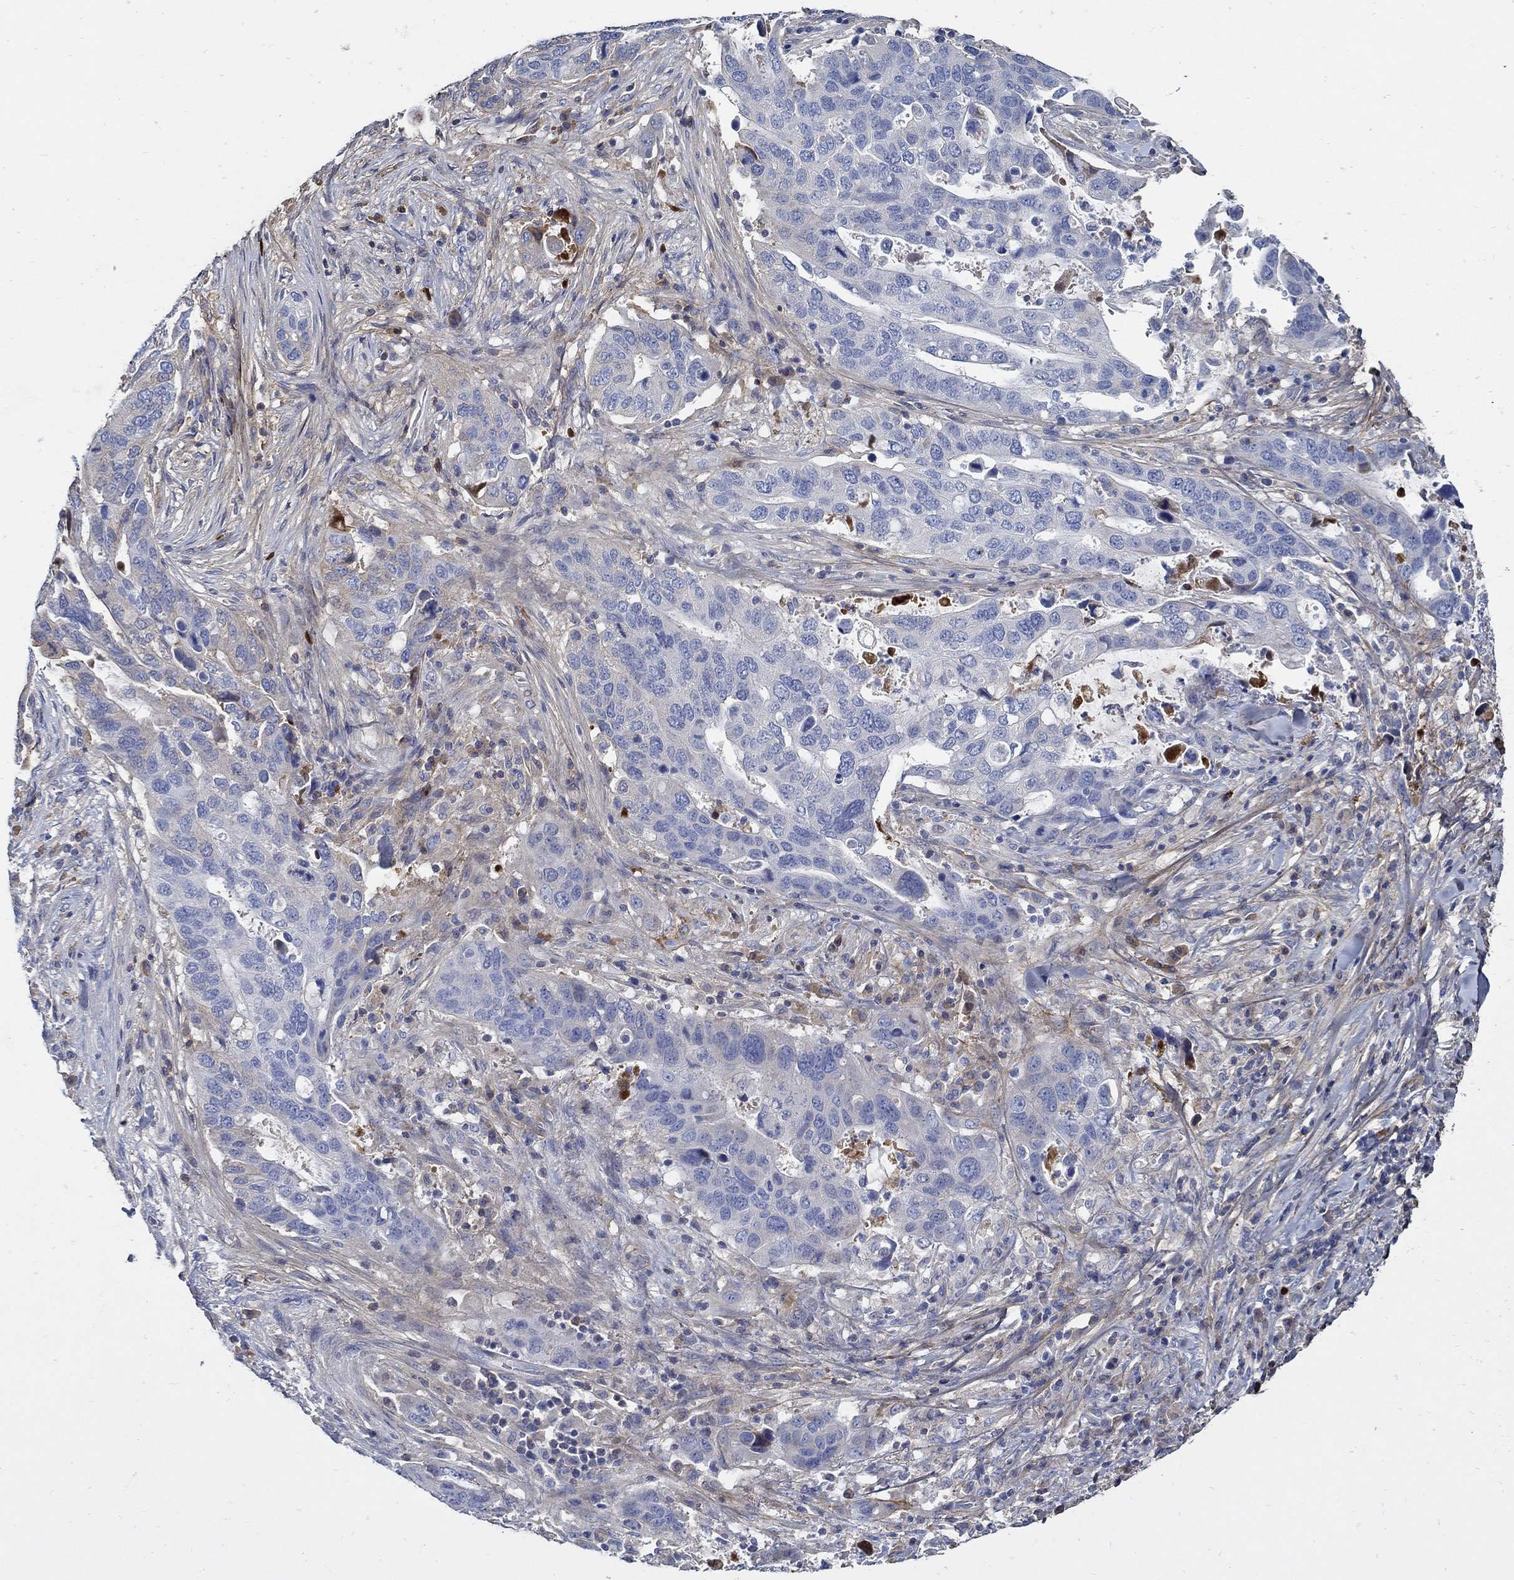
{"staining": {"intensity": "negative", "quantity": "none", "location": "none"}, "tissue": "stomach cancer", "cell_type": "Tumor cells", "image_type": "cancer", "snomed": [{"axis": "morphology", "description": "Adenocarcinoma, NOS"}, {"axis": "topography", "description": "Stomach"}], "caption": "IHC image of stomach cancer stained for a protein (brown), which demonstrates no staining in tumor cells. Brightfield microscopy of immunohistochemistry stained with DAB (3,3'-diaminobenzidine) (brown) and hematoxylin (blue), captured at high magnification.", "gene": "TGFBI", "patient": {"sex": "male", "age": 54}}